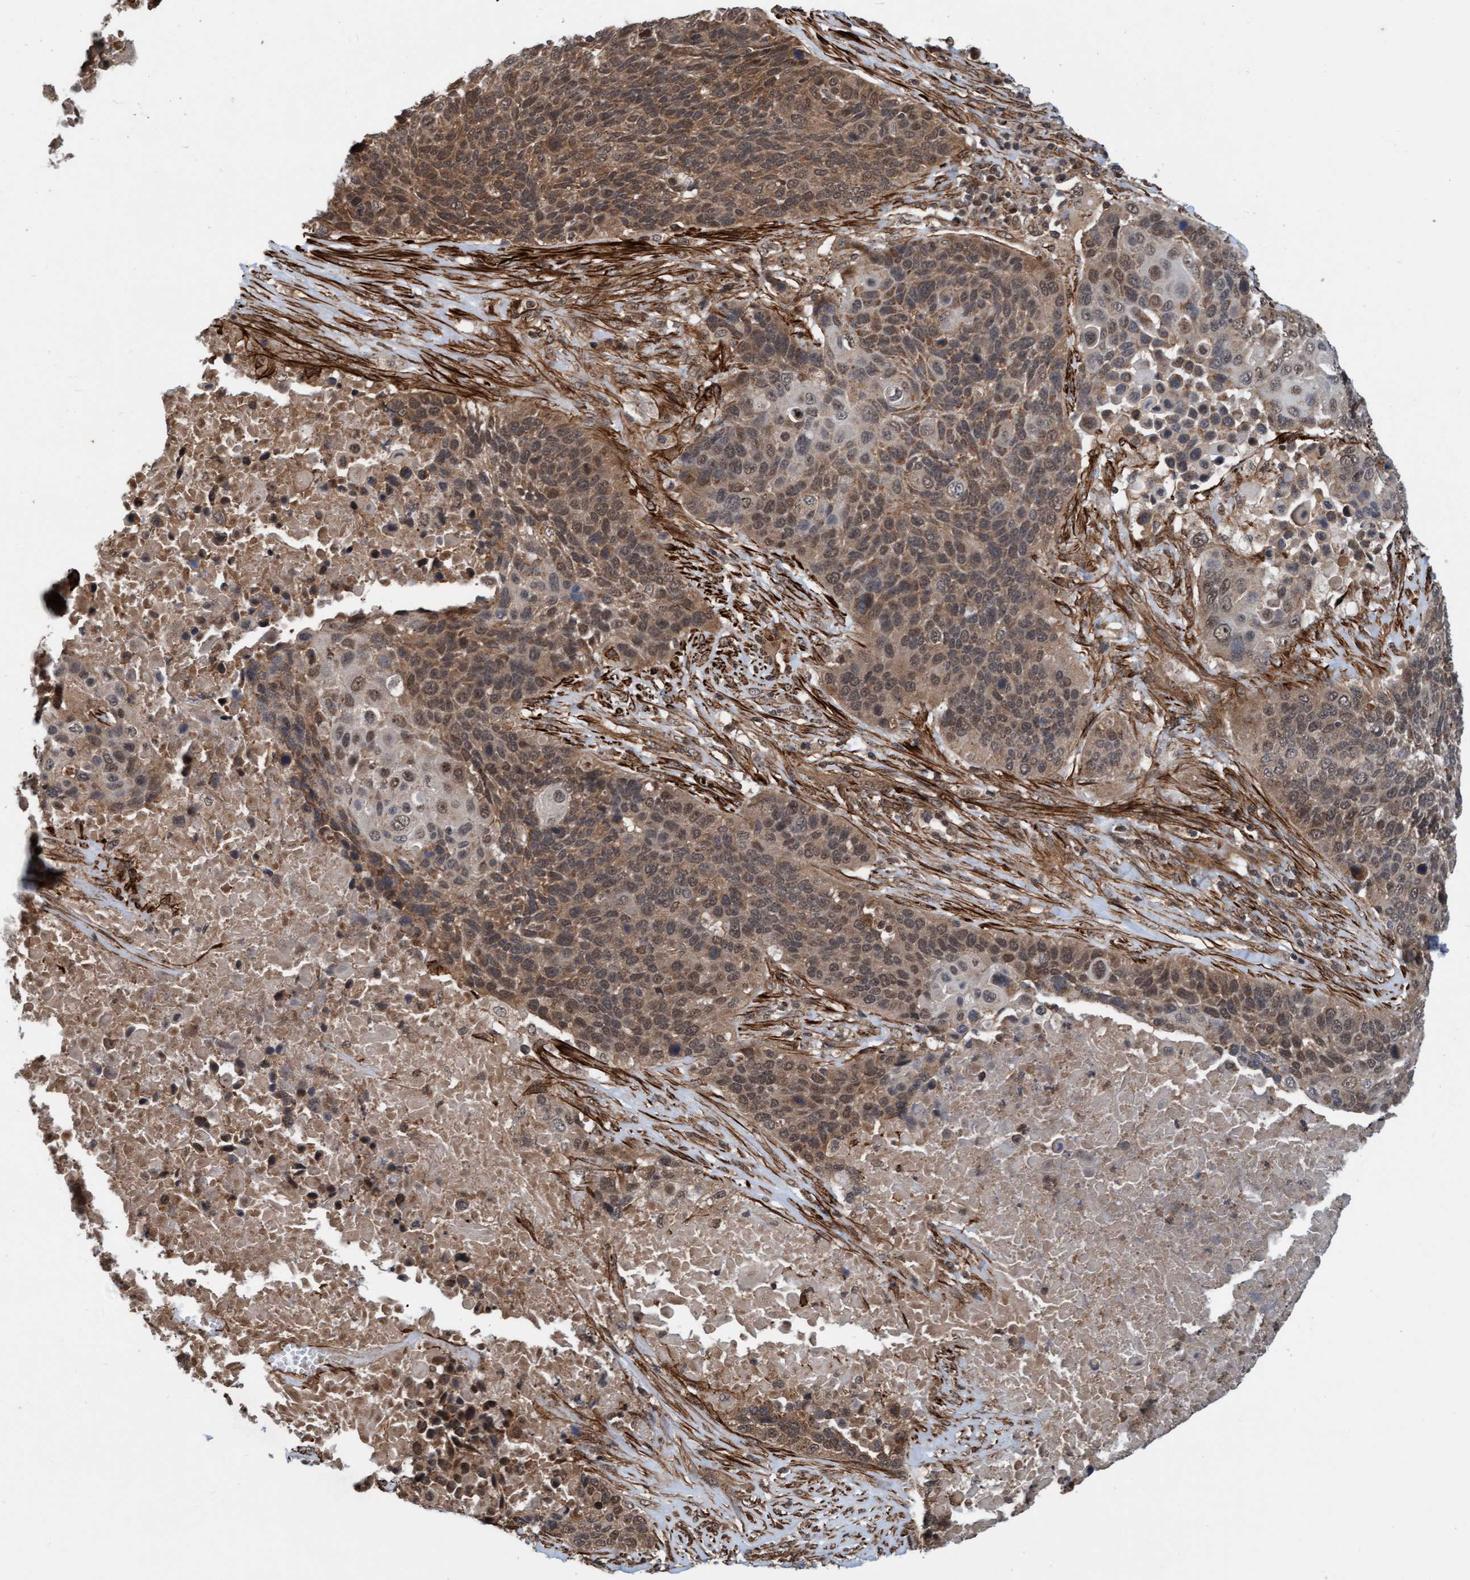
{"staining": {"intensity": "moderate", "quantity": ">75%", "location": "cytoplasmic/membranous,nuclear"}, "tissue": "lung cancer", "cell_type": "Tumor cells", "image_type": "cancer", "snomed": [{"axis": "morphology", "description": "Squamous cell carcinoma, NOS"}, {"axis": "topography", "description": "Lung"}], "caption": "Moderate cytoplasmic/membranous and nuclear positivity is present in about >75% of tumor cells in lung squamous cell carcinoma.", "gene": "STXBP4", "patient": {"sex": "male", "age": 66}}